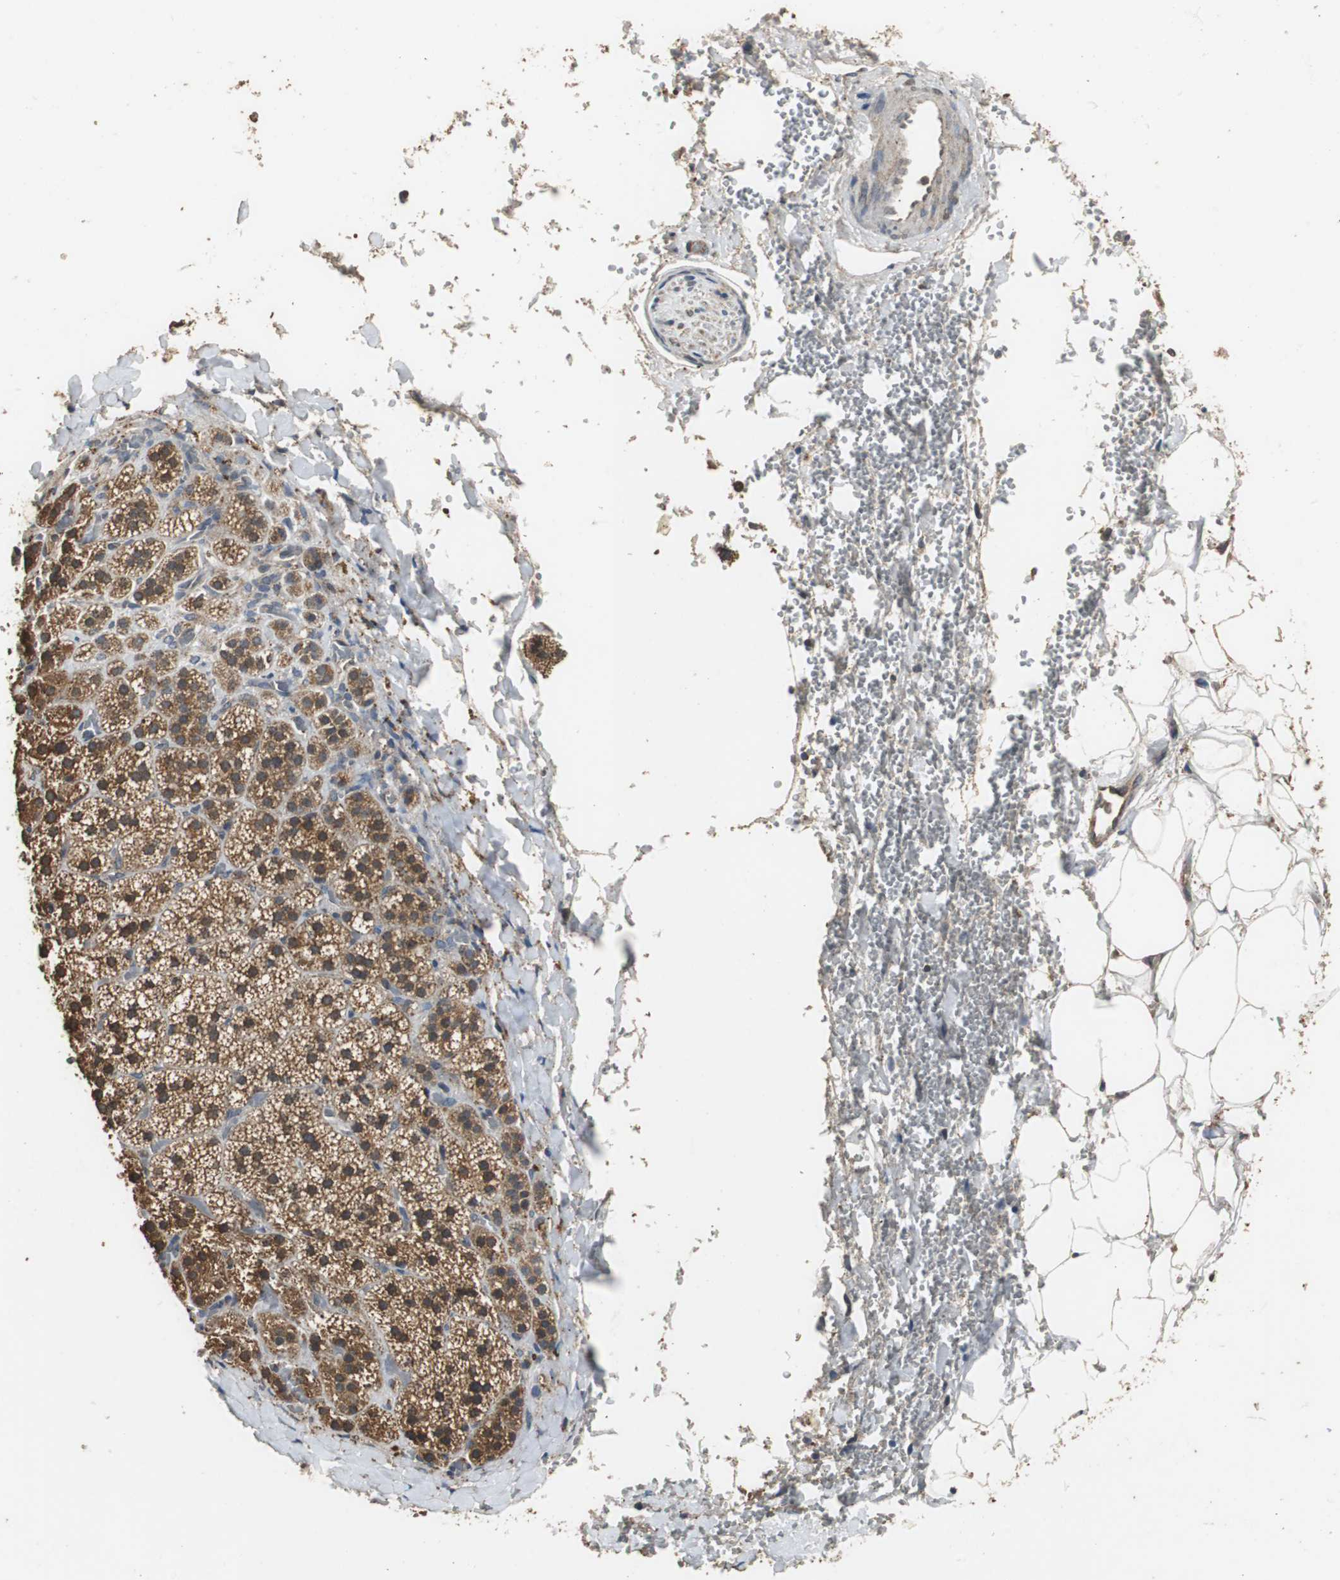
{"staining": {"intensity": "moderate", "quantity": ">75%", "location": "cytoplasmic/membranous"}, "tissue": "adrenal gland", "cell_type": "Glandular cells", "image_type": "normal", "snomed": [{"axis": "morphology", "description": "Normal tissue, NOS"}, {"axis": "topography", "description": "Adrenal gland"}], "caption": "A brown stain highlights moderate cytoplasmic/membranous expression of a protein in glandular cells of unremarkable adrenal gland. (Brightfield microscopy of DAB IHC at high magnification).", "gene": "VBP1", "patient": {"sex": "female", "age": 44}}